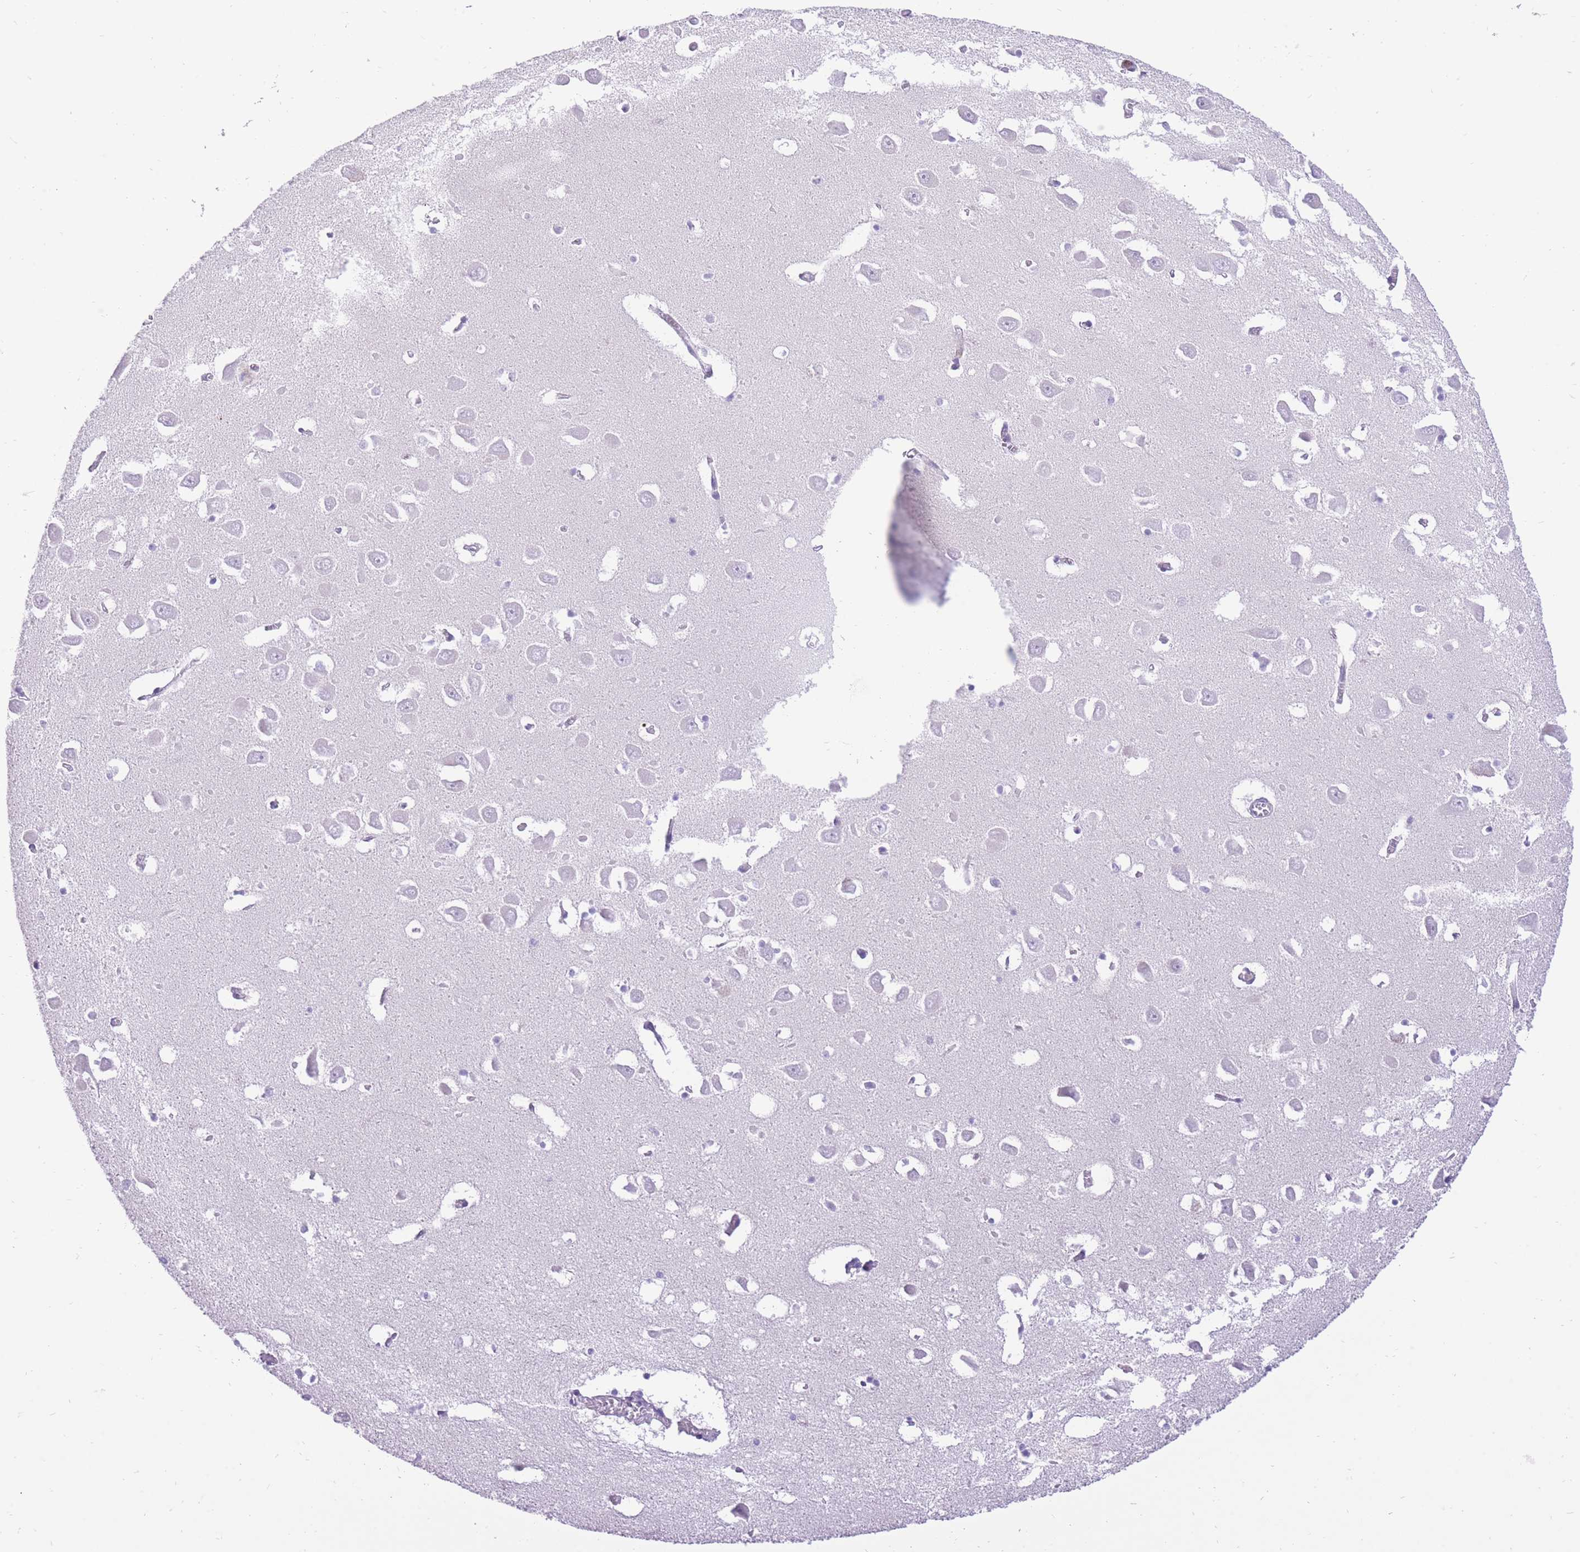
{"staining": {"intensity": "negative", "quantity": "none", "location": "none"}, "tissue": "hippocampus", "cell_type": "Glial cells", "image_type": "normal", "snomed": [{"axis": "morphology", "description": "Normal tissue, NOS"}, {"axis": "topography", "description": "Hippocampus"}], "caption": "This histopathology image is of benign hippocampus stained with IHC to label a protein in brown with the nuclei are counter-stained blue. There is no expression in glial cells.", "gene": "MEIS3", "patient": {"sex": "male", "age": 70}}